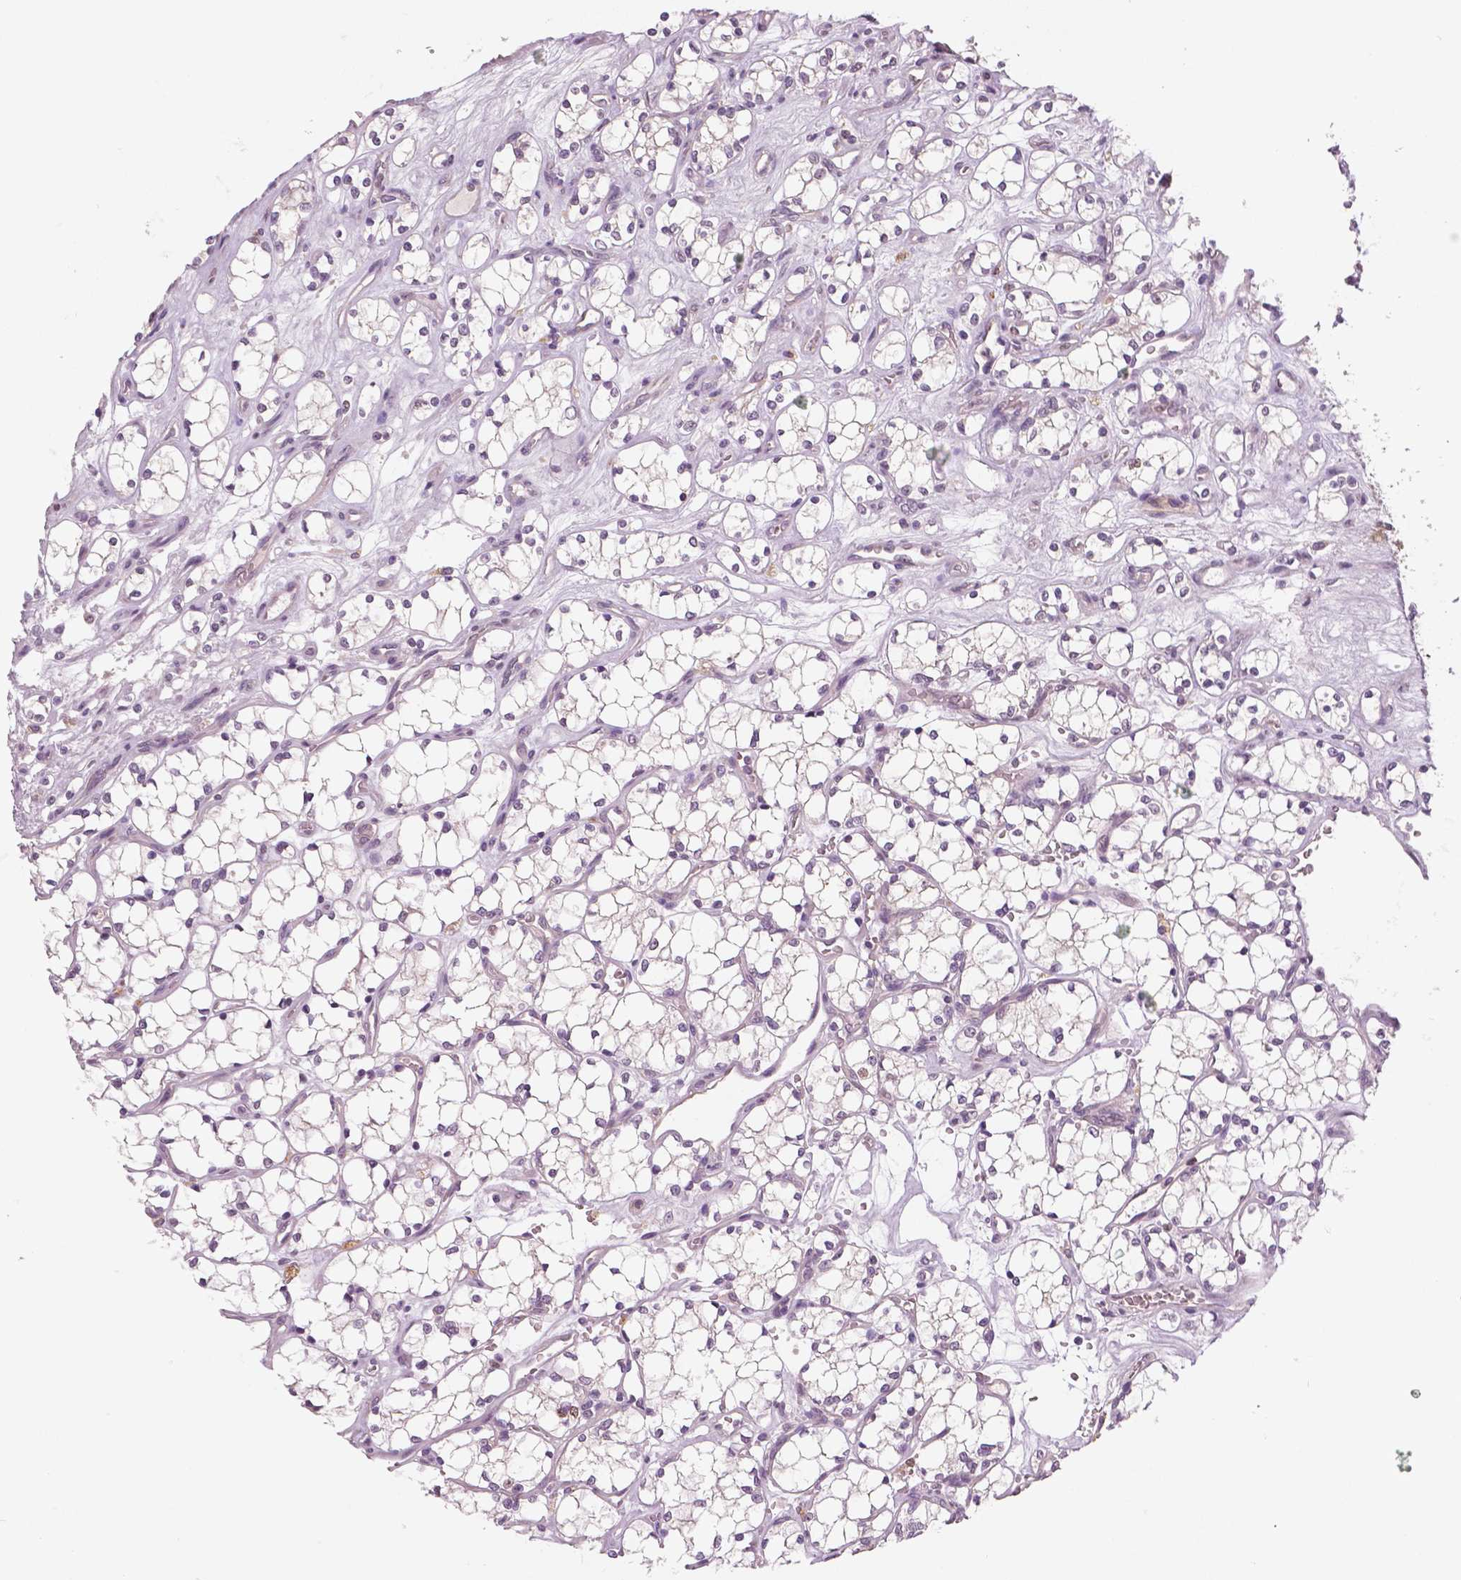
{"staining": {"intensity": "negative", "quantity": "none", "location": "none"}, "tissue": "renal cancer", "cell_type": "Tumor cells", "image_type": "cancer", "snomed": [{"axis": "morphology", "description": "Adenocarcinoma, NOS"}, {"axis": "topography", "description": "Kidney"}], "caption": "Immunohistochemistry image of renal adenocarcinoma stained for a protein (brown), which displays no positivity in tumor cells.", "gene": "MKI67", "patient": {"sex": "female", "age": 69}}